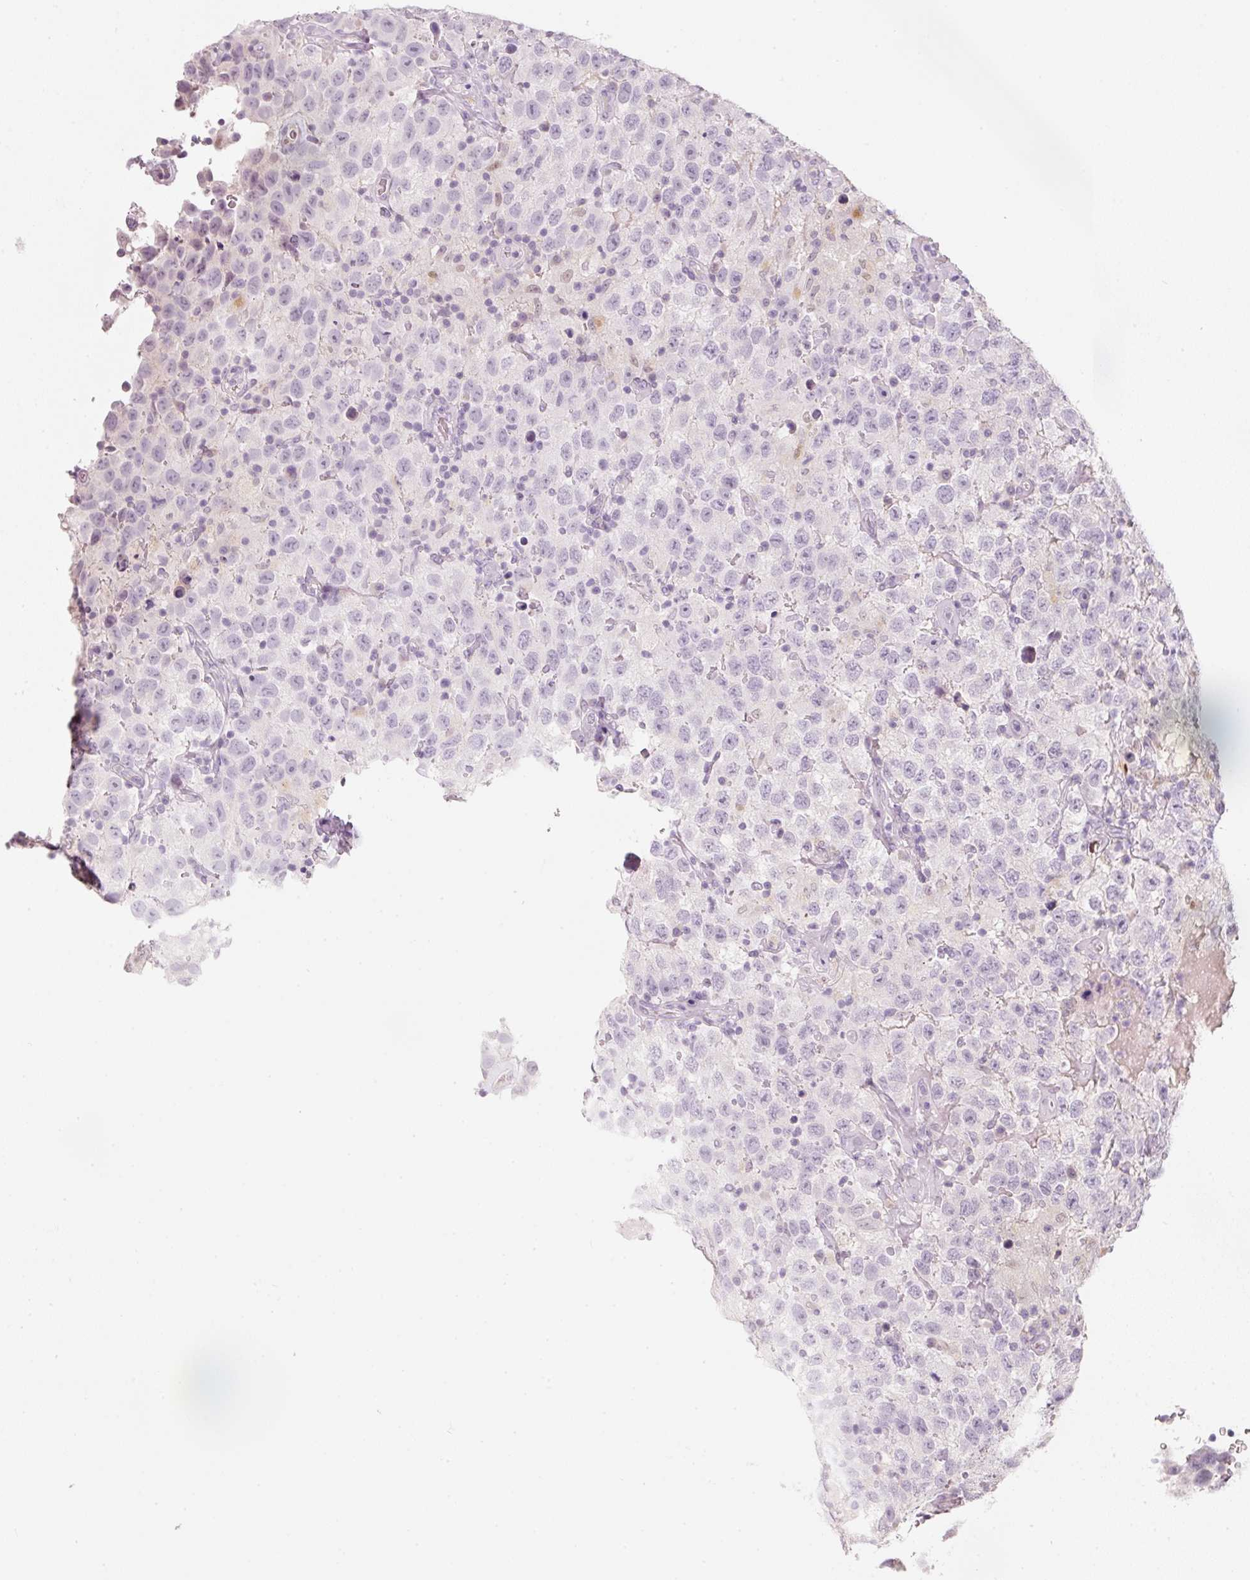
{"staining": {"intensity": "negative", "quantity": "none", "location": "none"}, "tissue": "testis cancer", "cell_type": "Tumor cells", "image_type": "cancer", "snomed": [{"axis": "morphology", "description": "Seminoma, NOS"}, {"axis": "topography", "description": "Testis"}], "caption": "This is a micrograph of IHC staining of testis cancer (seminoma), which shows no expression in tumor cells.", "gene": "ENSG00000206549", "patient": {"sex": "male", "age": 41}}